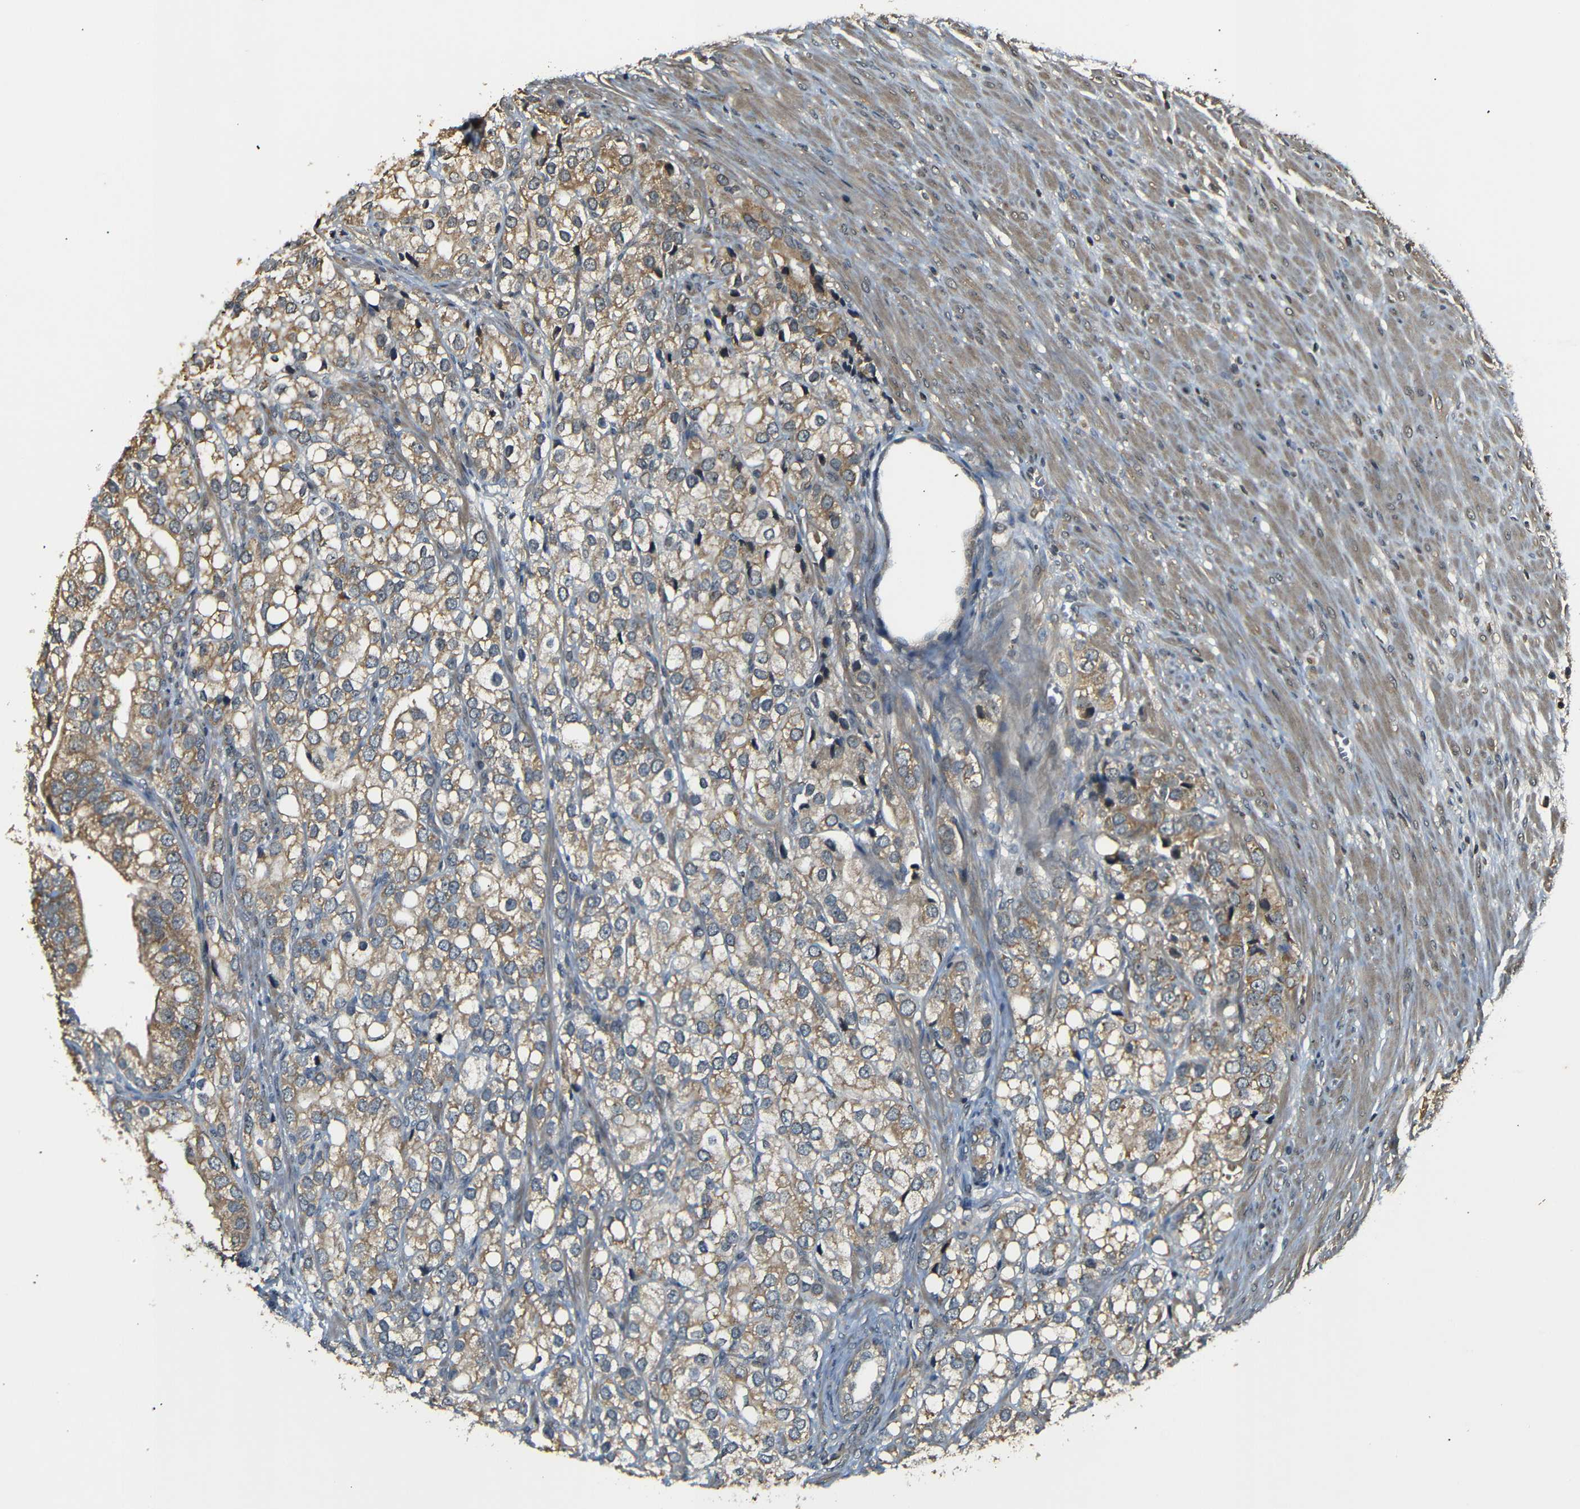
{"staining": {"intensity": "moderate", "quantity": ">75%", "location": "cytoplasmic/membranous"}, "tissue": "prostate cancer", "cell_type": "Tumor cells", "image_type": "cancer", "snomed": [{"axis": "morphology", "description": "Adenocarcinoma, Low grade"}, {"axis": "topography", "description": "Prostate"}], "caption": "Human prostate cancer (adenocarcinoma (low-grade)) stained with a brown dye demonstrates moderate cytoplasmic/membranous positive expression in about >75% of tumor cells.", "gene": "TANK", "patient": {"sex": "male", "age": 69}}